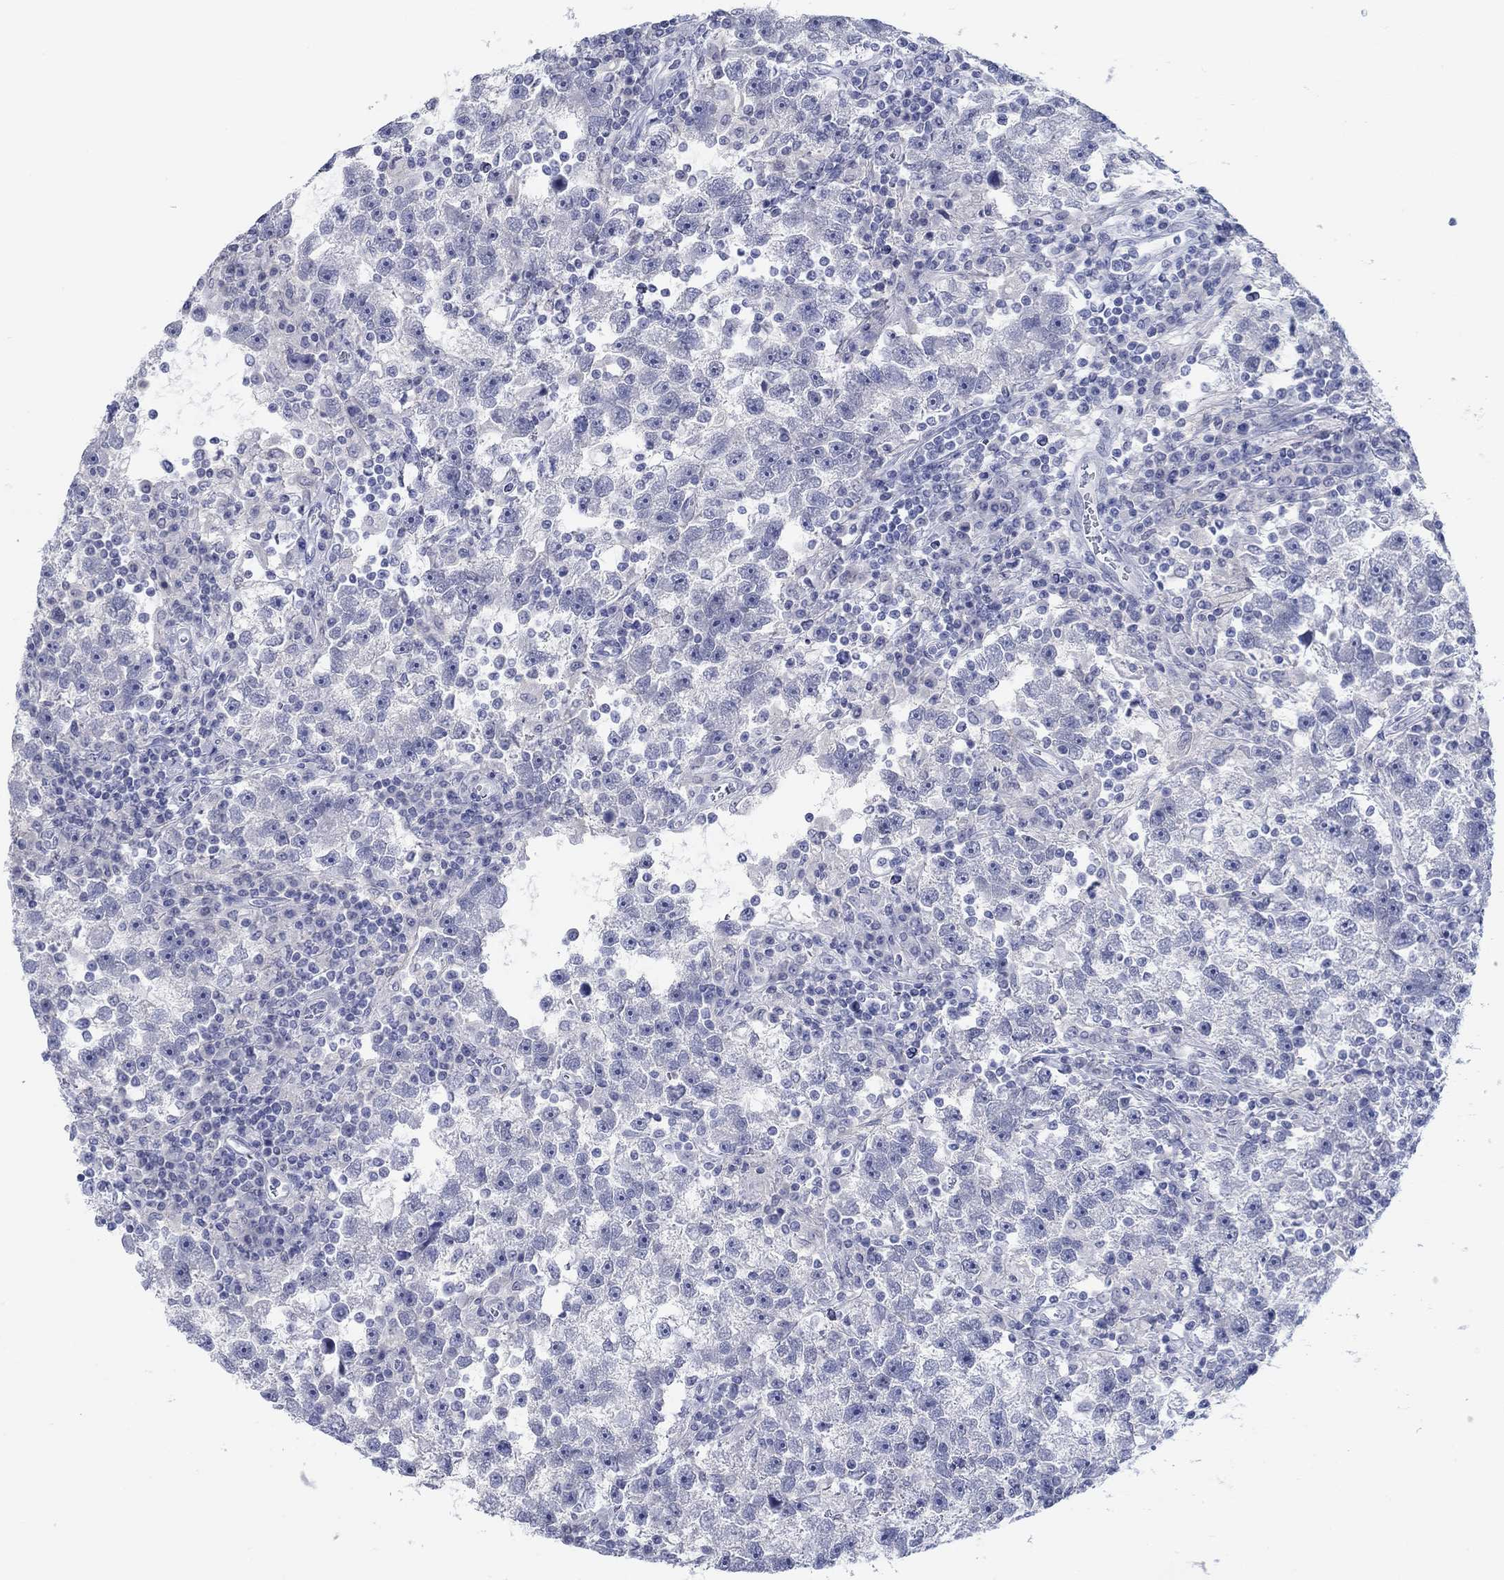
{"staining": {"intensity": "negative", "quantity": "none", "location": "none"}, "tissue": "testis cancer", "cell_type": "Tumor cells", "image_type": "cancer", "snomed": [{"axis": "morphology", "description": "Seminoma, NOS"}, {"axis": "topography", "description": "Testis"}], "caption": "The immunohistochemistry micrograph has no significant expression in tumor cells of seminoma (testis) tissue.", "gene": "PDYN", "patient": {"sex": "male", "age": 47}}